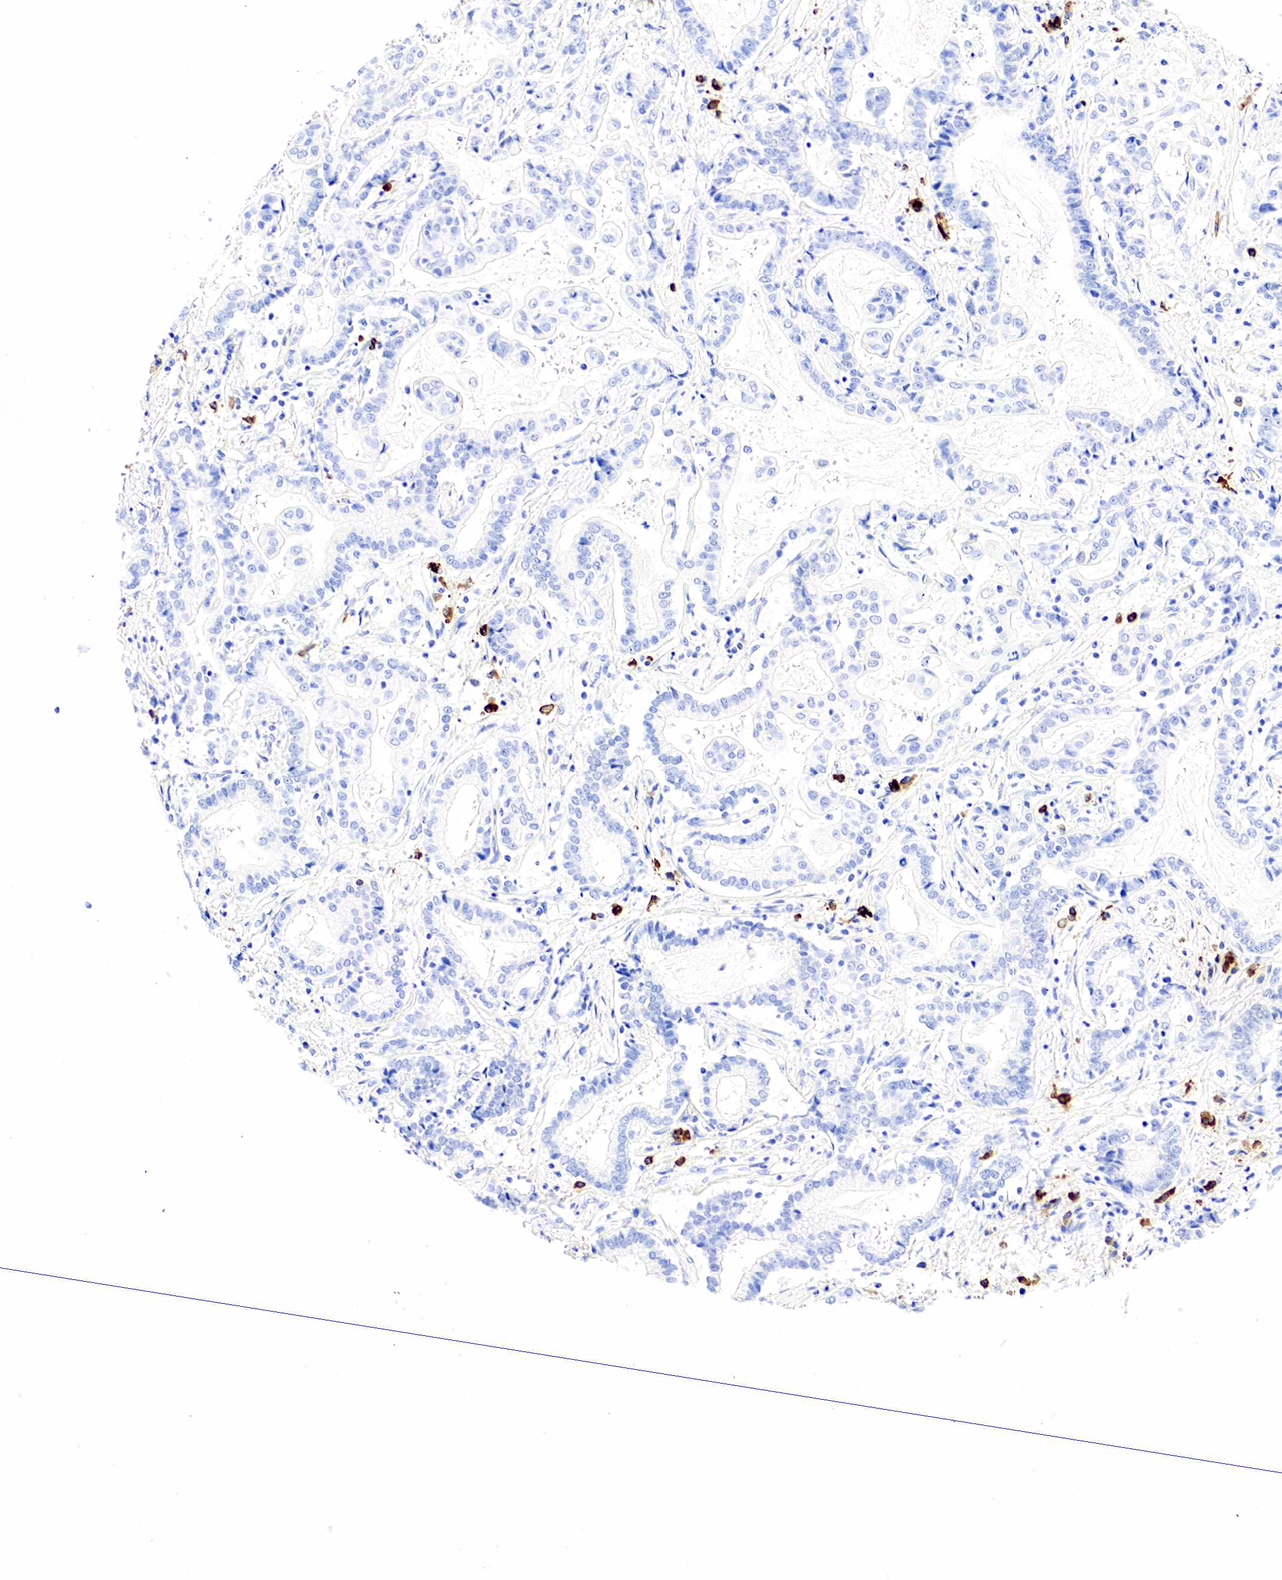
{"staining": {"intensity": "negative", "quantity": "none", "location": "none"}, "tissue": "liver cancer", "cell_type": "Tumor cells", "image_type": "cancer", "snomed": [{"axis": "morphology", "description": "Cholangiocarcinoma"}, {"axis": "topography", "description": "Liver"}], "caption": "IHC histopathology image of human liver cancer stained for a protein (brown), which shows no positivity in tumor cells.", "gene": "CD79A", "patient": {"sex": "male", "age": 57}}